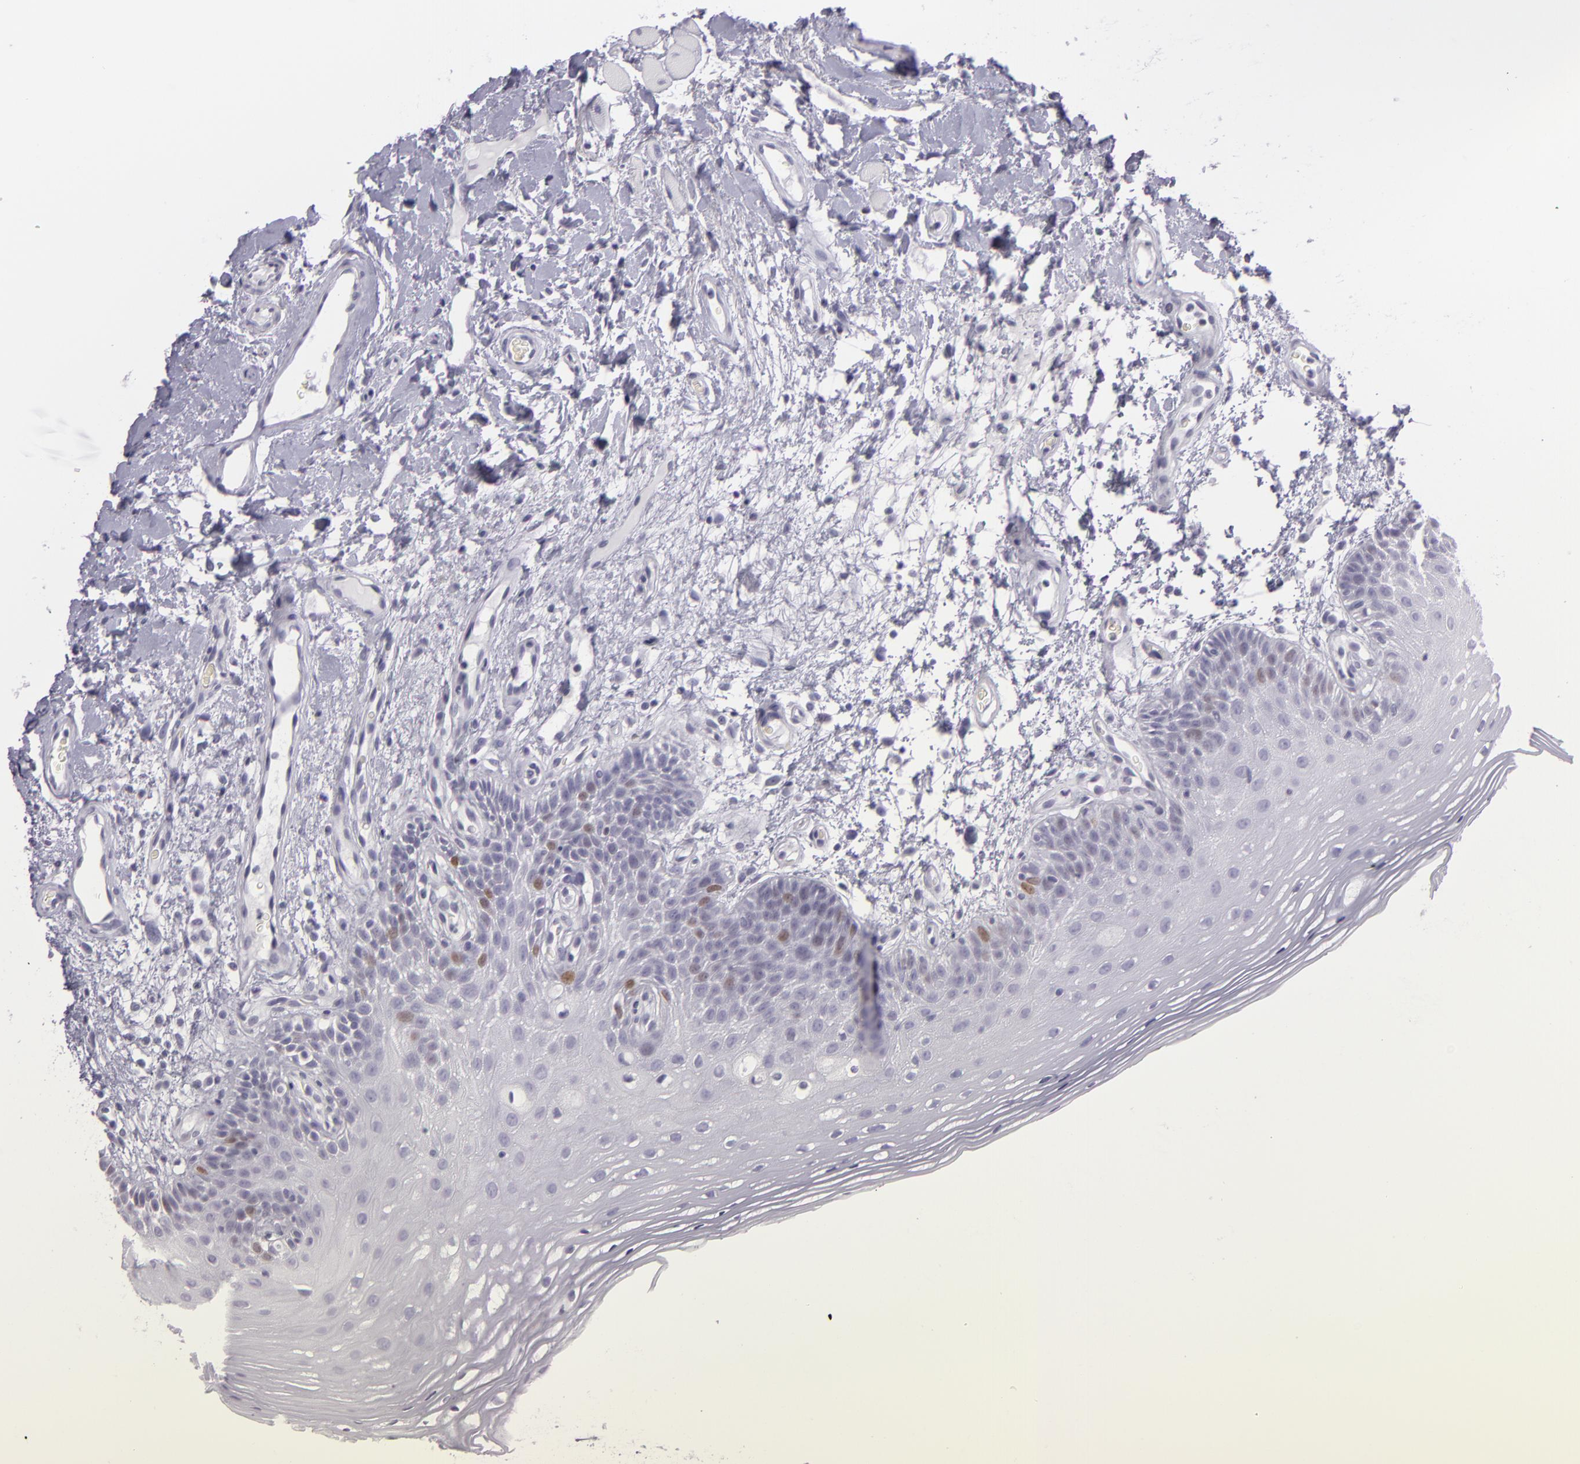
{"staining": {"intensity": "moderate", "quantity": "<25%", "location": "nuclear"}, "tissue": "oral mucosa", "cell_type": "Squamous epithelial cells", "image_type": "normal", "snomed": [{"axis": "morphology", "description": "Normal tissue, NOS"}, {"axis": "morphology", "description": "Squamous cell carcinoma, NOS"}, {"axis": "topography", "description": "Skeletal muscle"}, {"axis": "topography", "description": "Oral tissue"}, {"axis": "topography", "description": "Head-Neck"}], "caption": "This histopathology image shows immunohistochemistry (IHC) staining of unremarkable oral mucosa, with low moderate nuclear staining in approximately <25% of squamous epithelial cells.", "gene": "MCM3", "patient": {"sex": "male", "age": 71}}